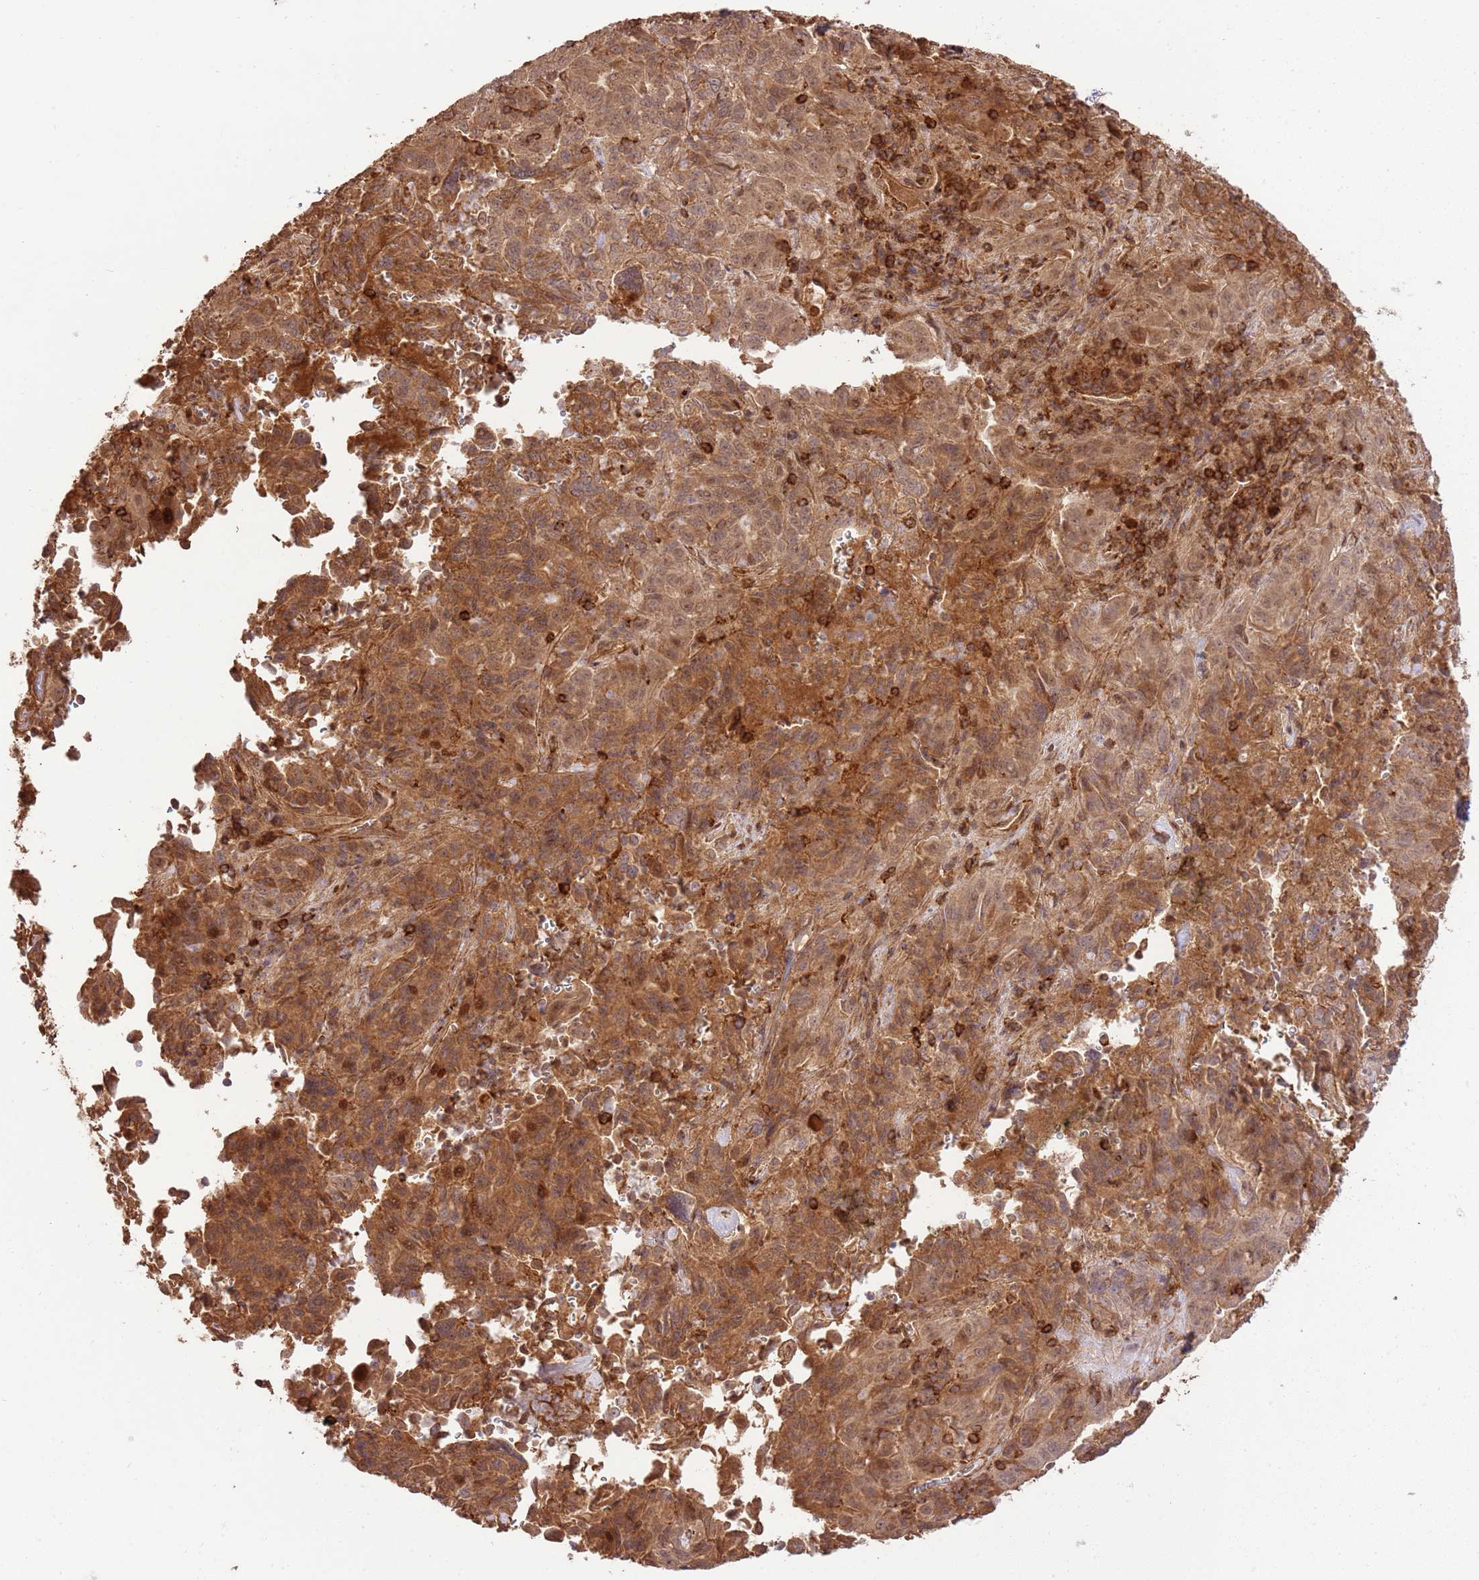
{"staining": {"intensity": "moderate", "quantity": ">75%", "location": "cytoplasmic/membranous"}, "tissue": "pancreatic cancer", "cell_type": "Tumor cells", "image_type": "cancer", "snomed": [{"axis": "morphology", "description": "Adenocarcinoma, NOS"}, {"axis": "topography", "description": "Pancreas"}], "caption": "Pancreatic cancer was stained to show a protein in brown. There is medium levels of moderate cytoplasmic/membranous staining in about >75% of tumor cells.", "gene": "KATNAL2", "patient": {"sex": "male", "age": 63}}